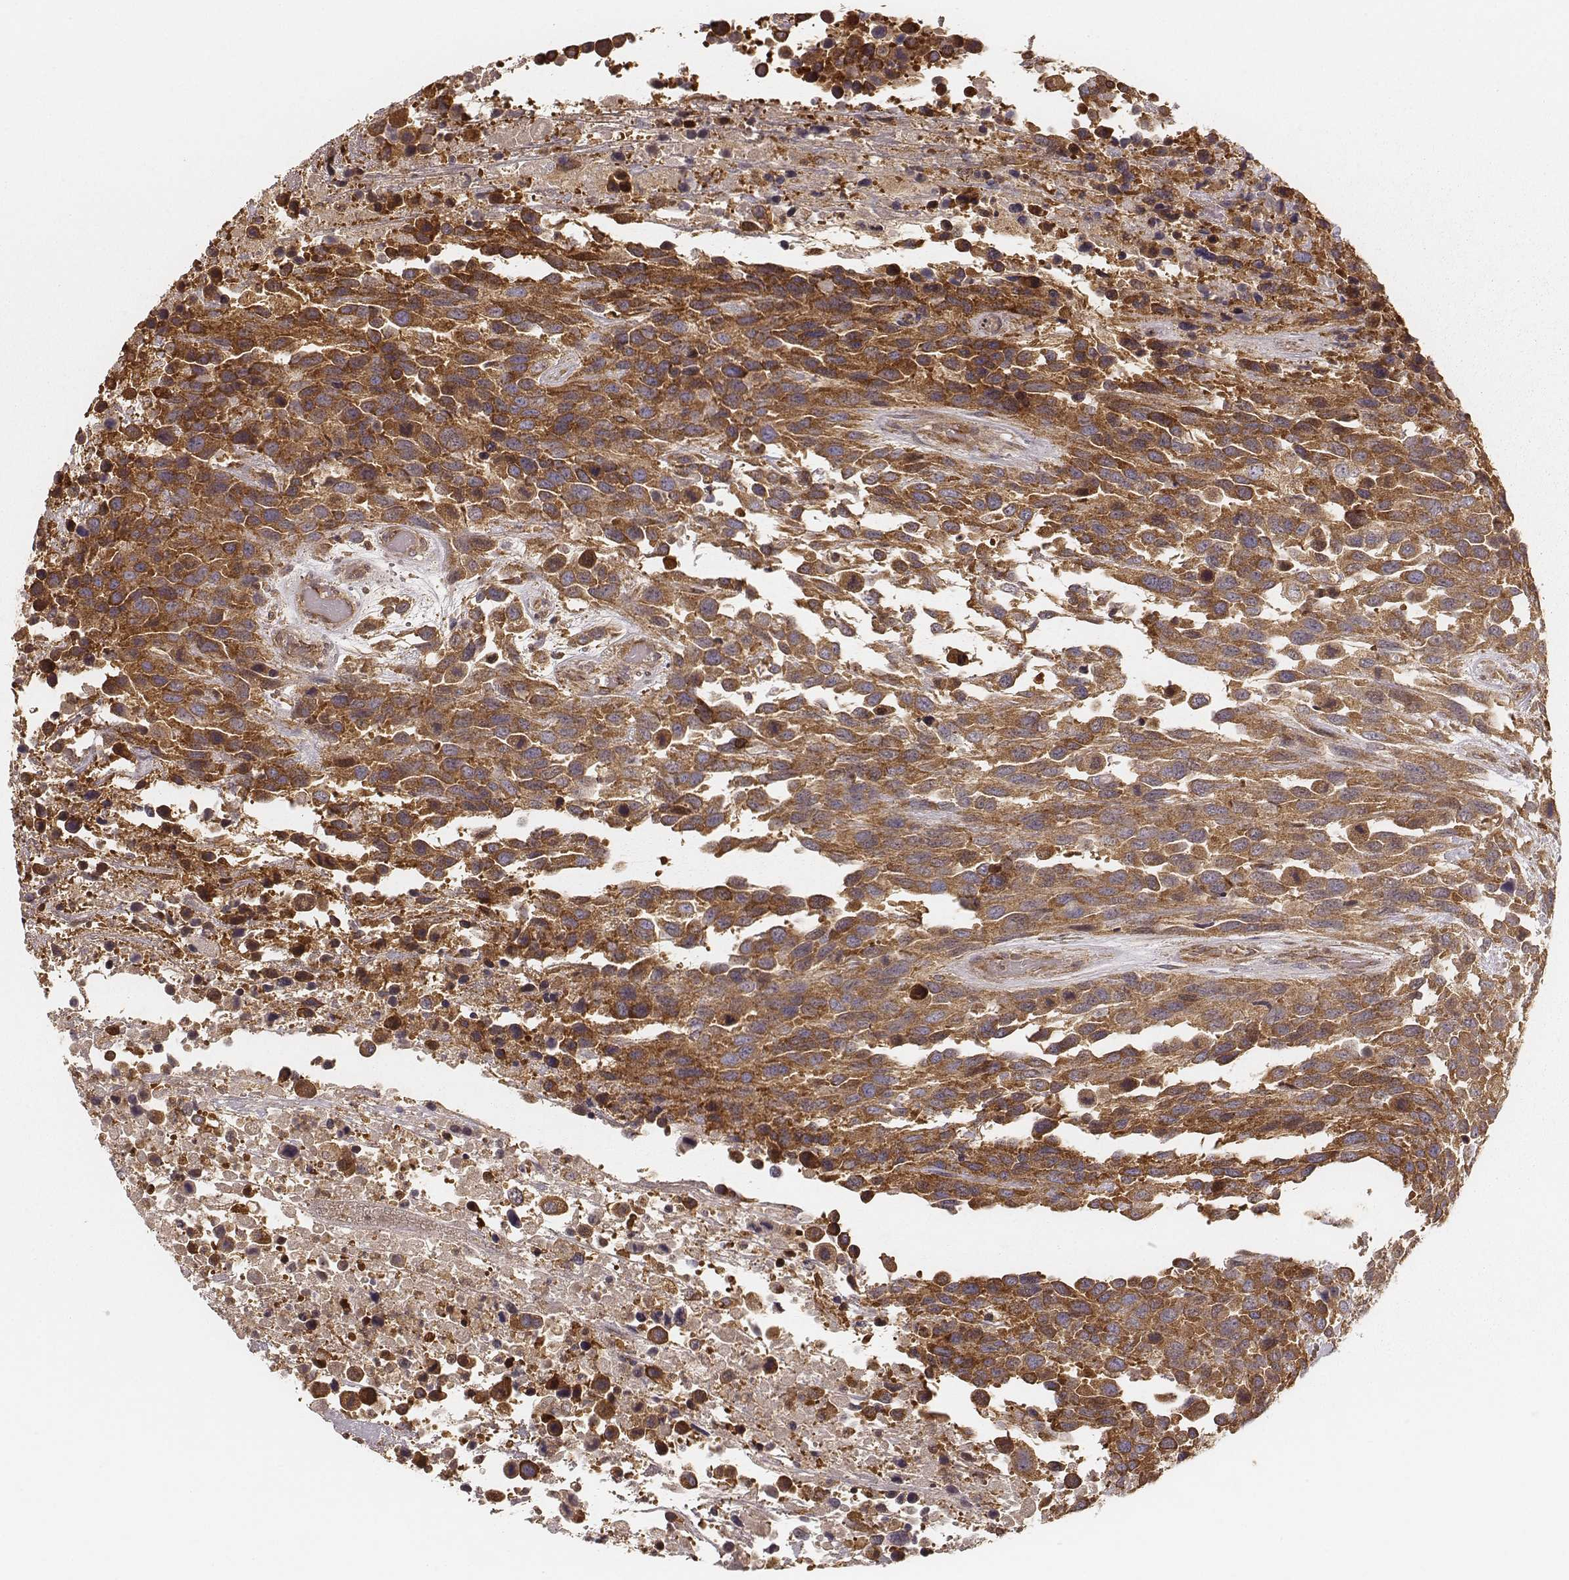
{"staining": {"intensity": "moderate", "quantity": ">75%", "location": "cytoplasmic/membranous"}, "tissue": "urothelial cancer", "cell_type": "Tumor cells", "image_type": "cancer", "snomed": [{"axis": "morphology", "description": "Urothelial carcinoma, High grade"}, {"axis": "topography", "description": "Urinary bladder"}], "caption": "This is an image of IHC staining of urothelial cancer, which shows moderate staining in the cytoplasmic/membranous of tumor cells.", "gene": "CARS1", "patient": {"sex": "female", "age": 70}}